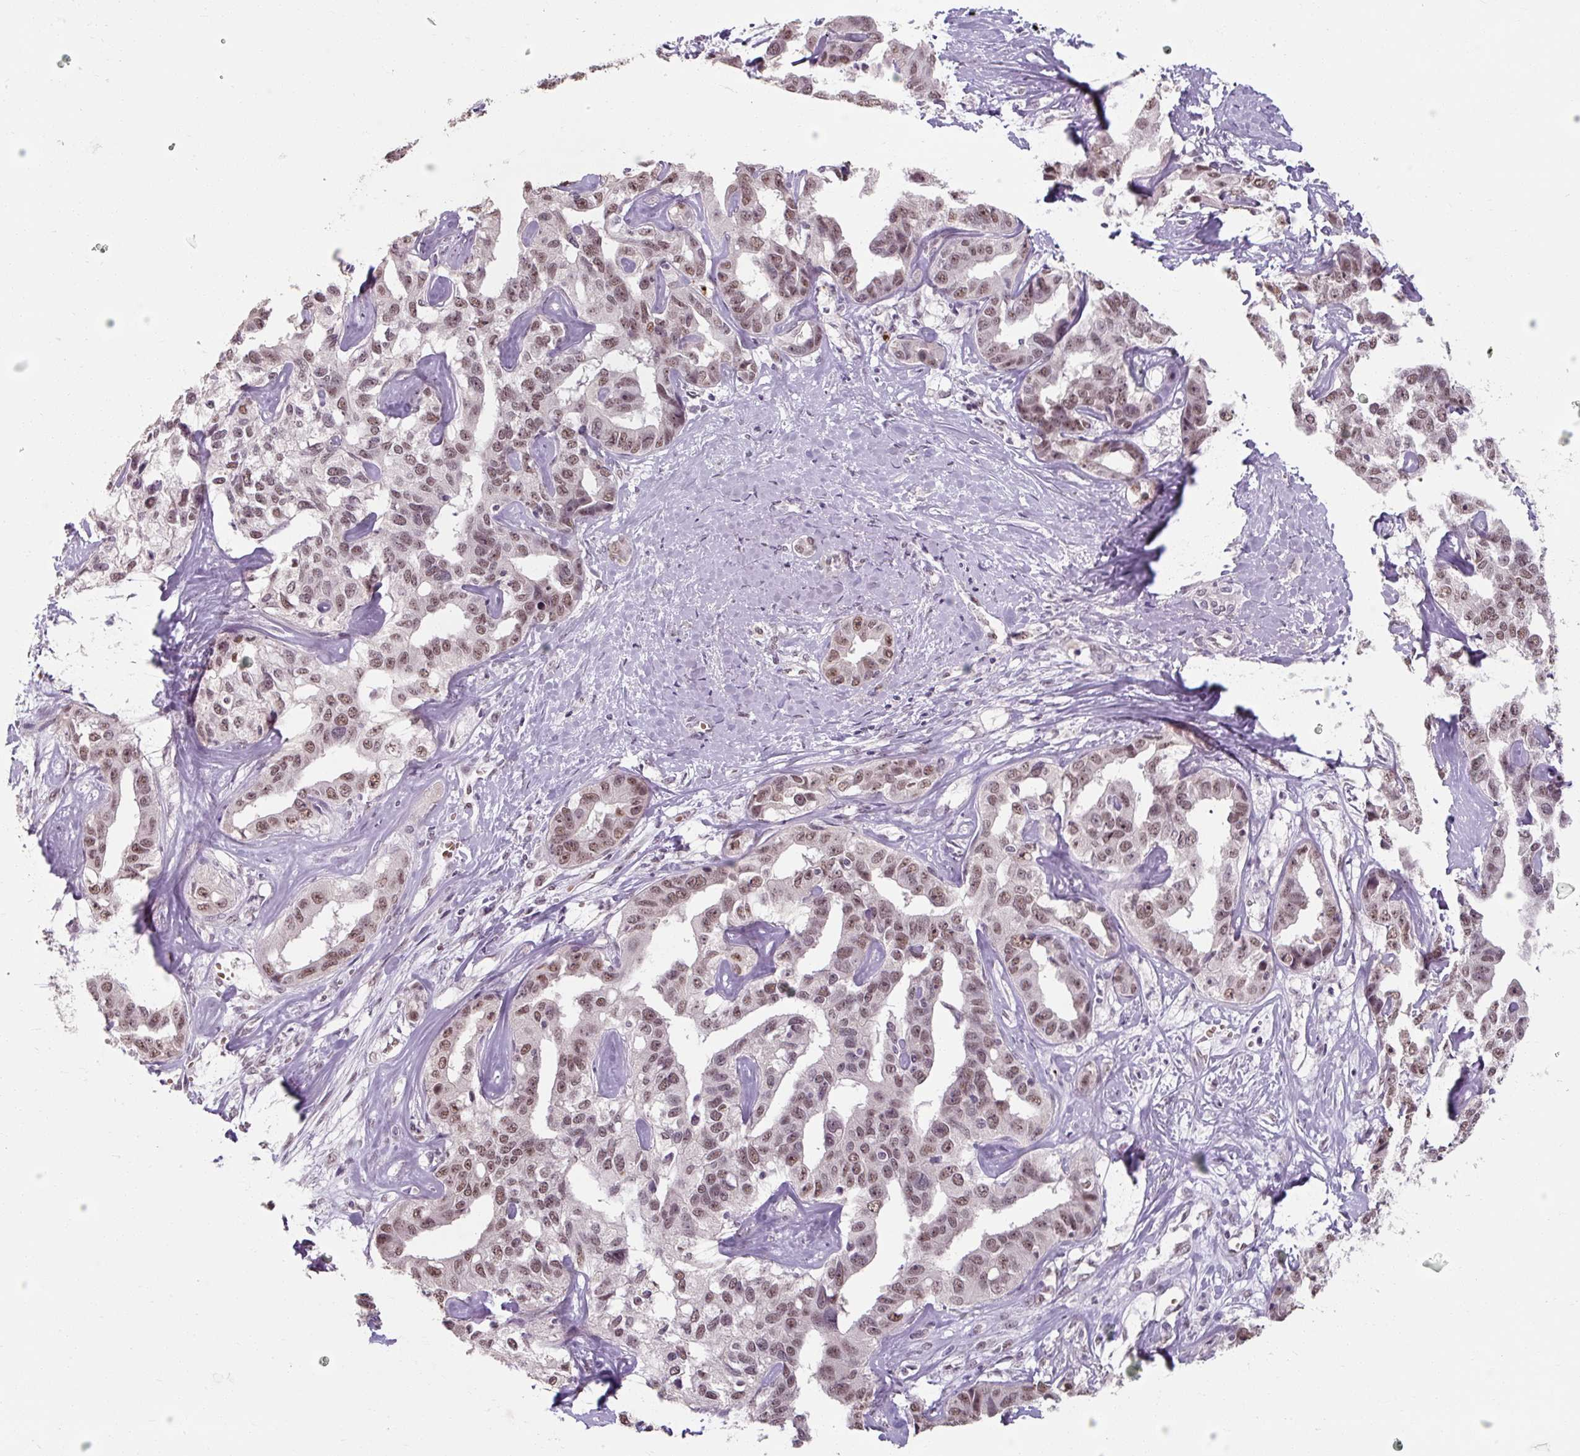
{"staining": {"intensity": "moderate", "quantity": ">75%", "location": "nuclear"}, "tissue": "liver cancer", "cell_type": "Tumor cells", "image_type": "cancer", "snomed": [{"axis": "morphology", "description": "Cholangiocarcinoma"}, {"axis": "topography", "description": "Liver"}], "caption": "Human liver cancer (cholangiocarcinoma) stained for a protein (brown) shows moderate nuclear positive positivity in approximately >75% of tumor cells.", "gene": "ZFTRAF1", "patient": {"sex": "male", "age": 59}}